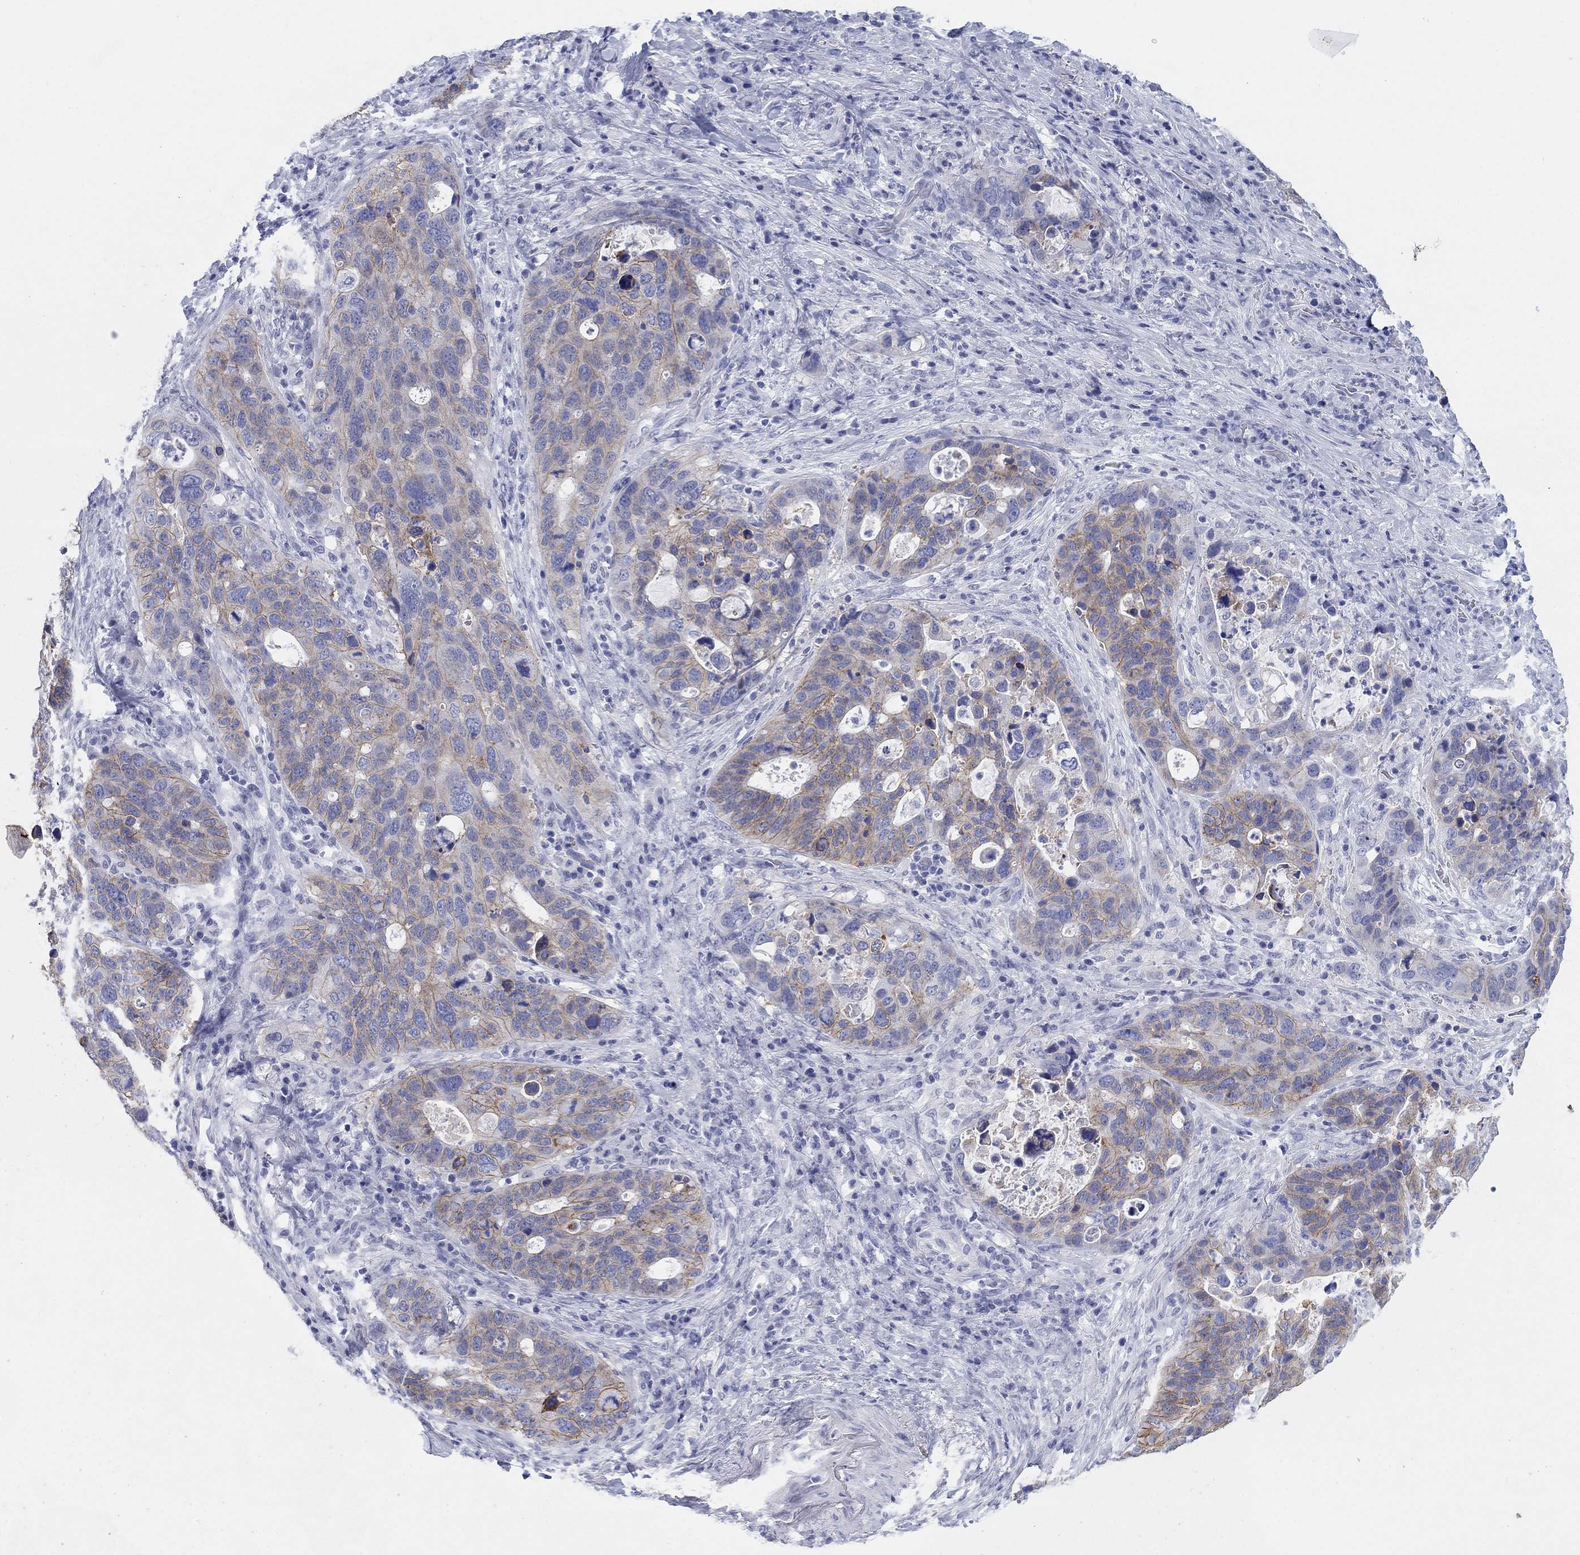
{"staining": {"intensity": "moderate", "quantity": "25%-75%", "location": "cytoplasmic/membranous"}, "tissue": "stomach cancer", "cell_type": "Tumor cells", "image_type": "cancer", "snomed": [{"axis": "morphology", "description": "Adenocarcinoma, NOS"}, {"axis": "topography", "description": "Stomach"}], "caption": "A high-resolution micrograph shows immunohistochemistry staining of stomach cancer, which exhibits moderate cytoplasmic/membranous positivity in approximately 25%-75% of tumor cells.", "gene": "ATP1B1", "patient": {"sex": "male", "age": 54}}